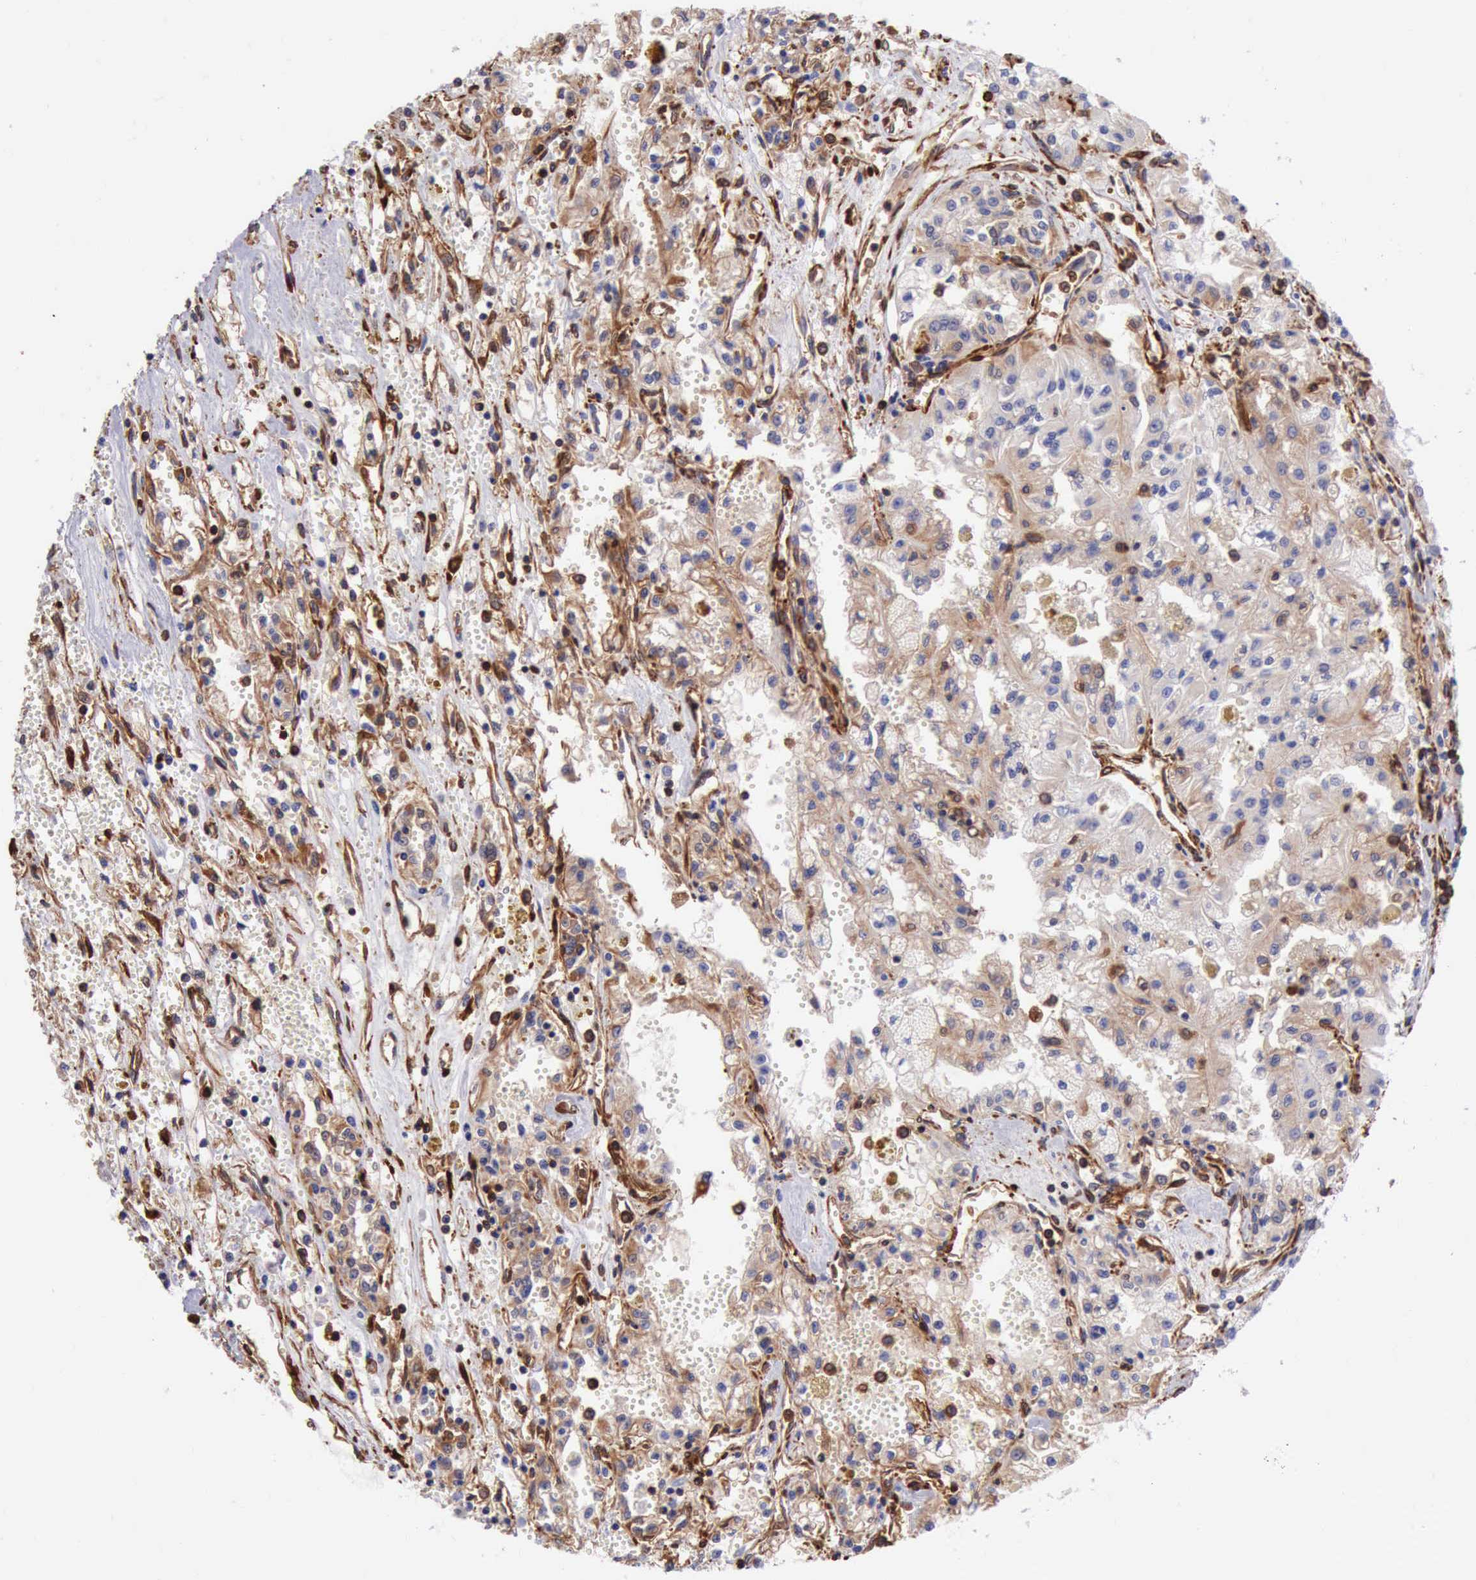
{"staining": {"intensity": "moderate", "quantity": "25%-75%", "location": "cytoplasmic/membranous"}, "tissue": "renal cancer", "cell_type": "Tumor cells", "image_type": "cancer", "snomed": [{"axis": "morphology", "description": "Adenocarcinoma, NOS"}, {"axis": "topography", "description": "Kidney"}], "caption": "Immunohistochemistry (IHC) of human renal cancer (adenocarcinoma) exhibits medium levels of moderate cytoplasmic/membranous staining in about 25%-75% of tumor cells. (Stains: DAB in brown, nuclei in blue, Microscopy: brightfield microscopy at high magnification).", "gene": "FLNA", "patient": {"sex": "male", "age": 78}}